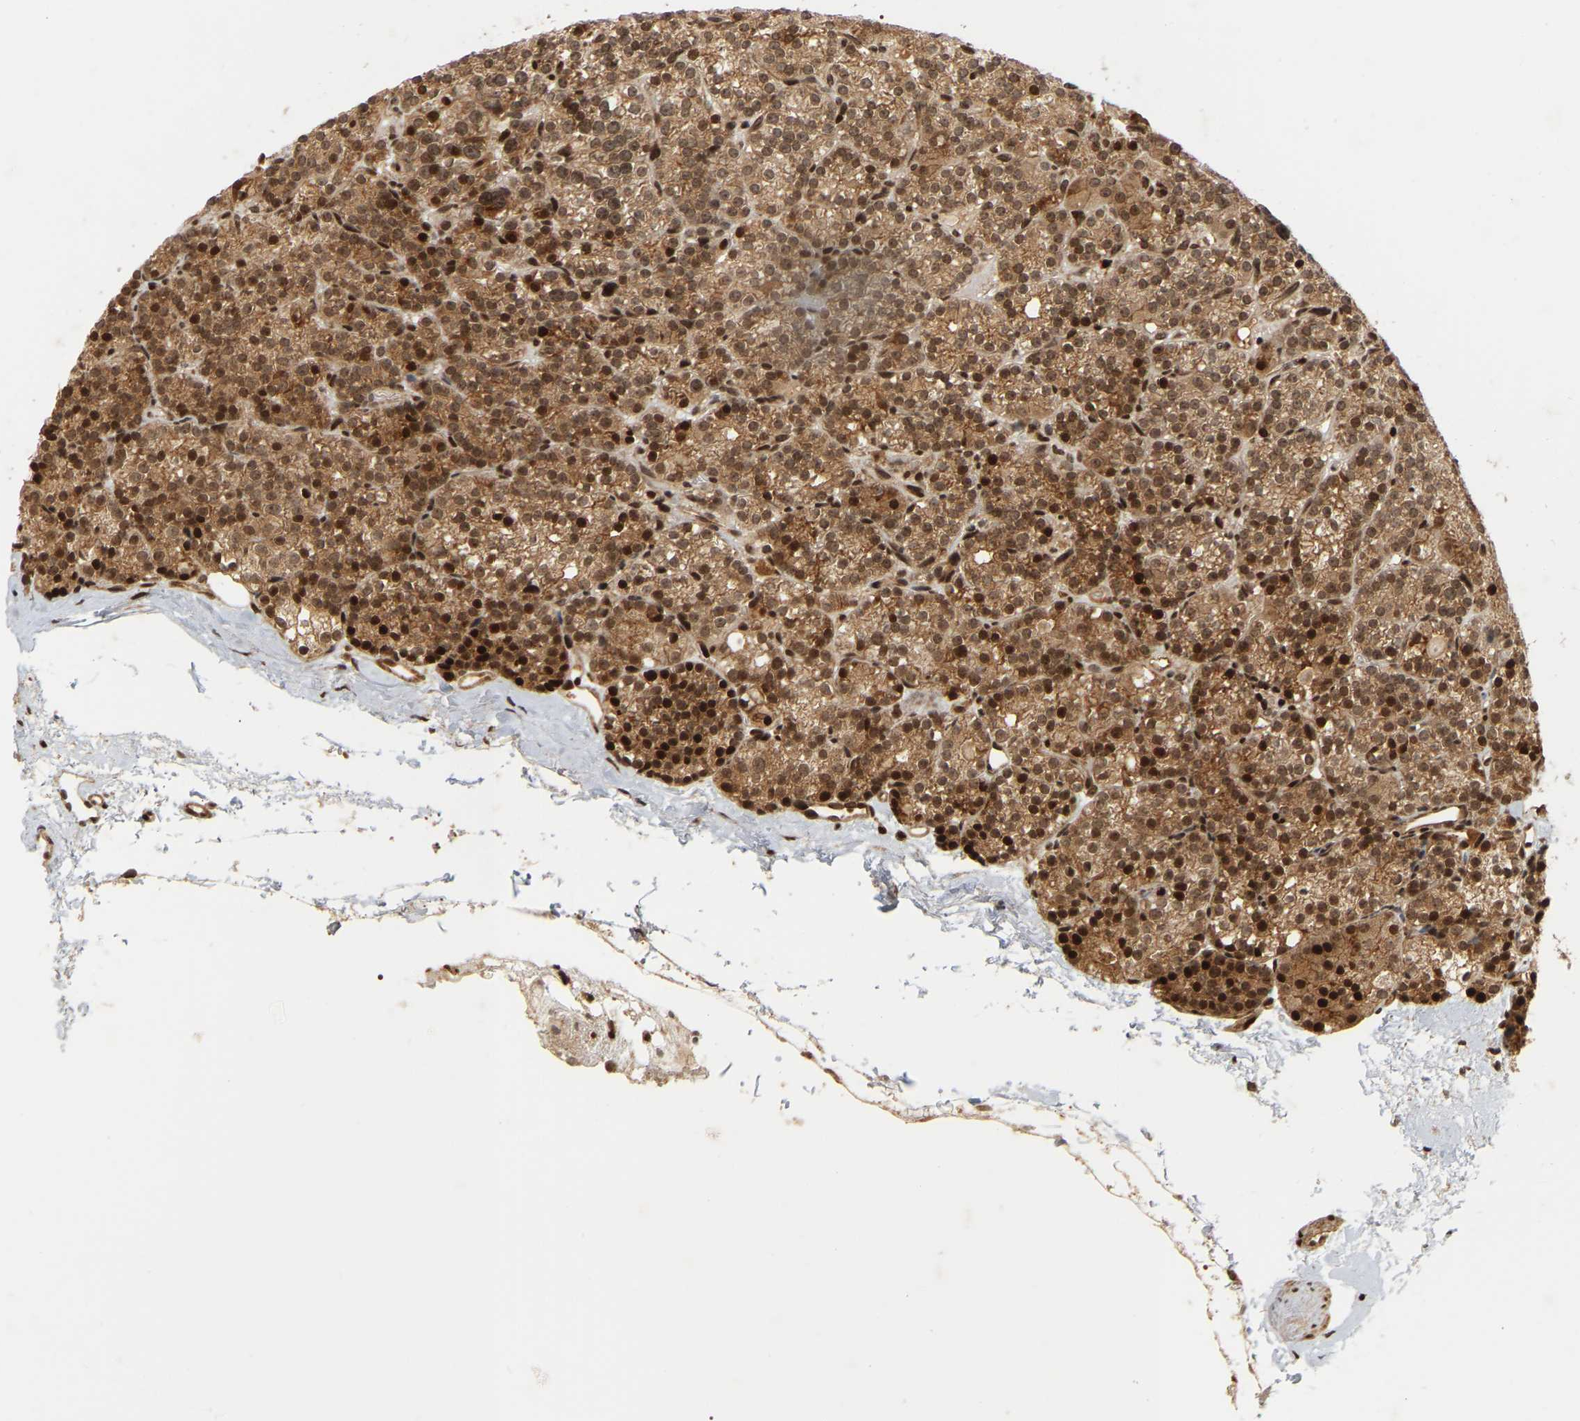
{"staining": {"intensity": "strong", "quantity": "25%-75%", "location": "cytoplasmic/membranous,nuclear"}, "tissue": "parathyroid gland", "cell_type": "Glandular cells", "image_type": "normal", "snomed": [{"axis": "morphology", "description": "Normal tissue, NOS"}, {"axis": "topography", "description": "Parathyroid gland"}], "caption": "Protein staining of unremarkable parathyroid gland demonstrates strong cytoplasmic/membranous,nuclear staining in about 25%-75% of glandular cells.", "gene": "NFE2L2", "patient": {"sex": "female", "age": 64}}